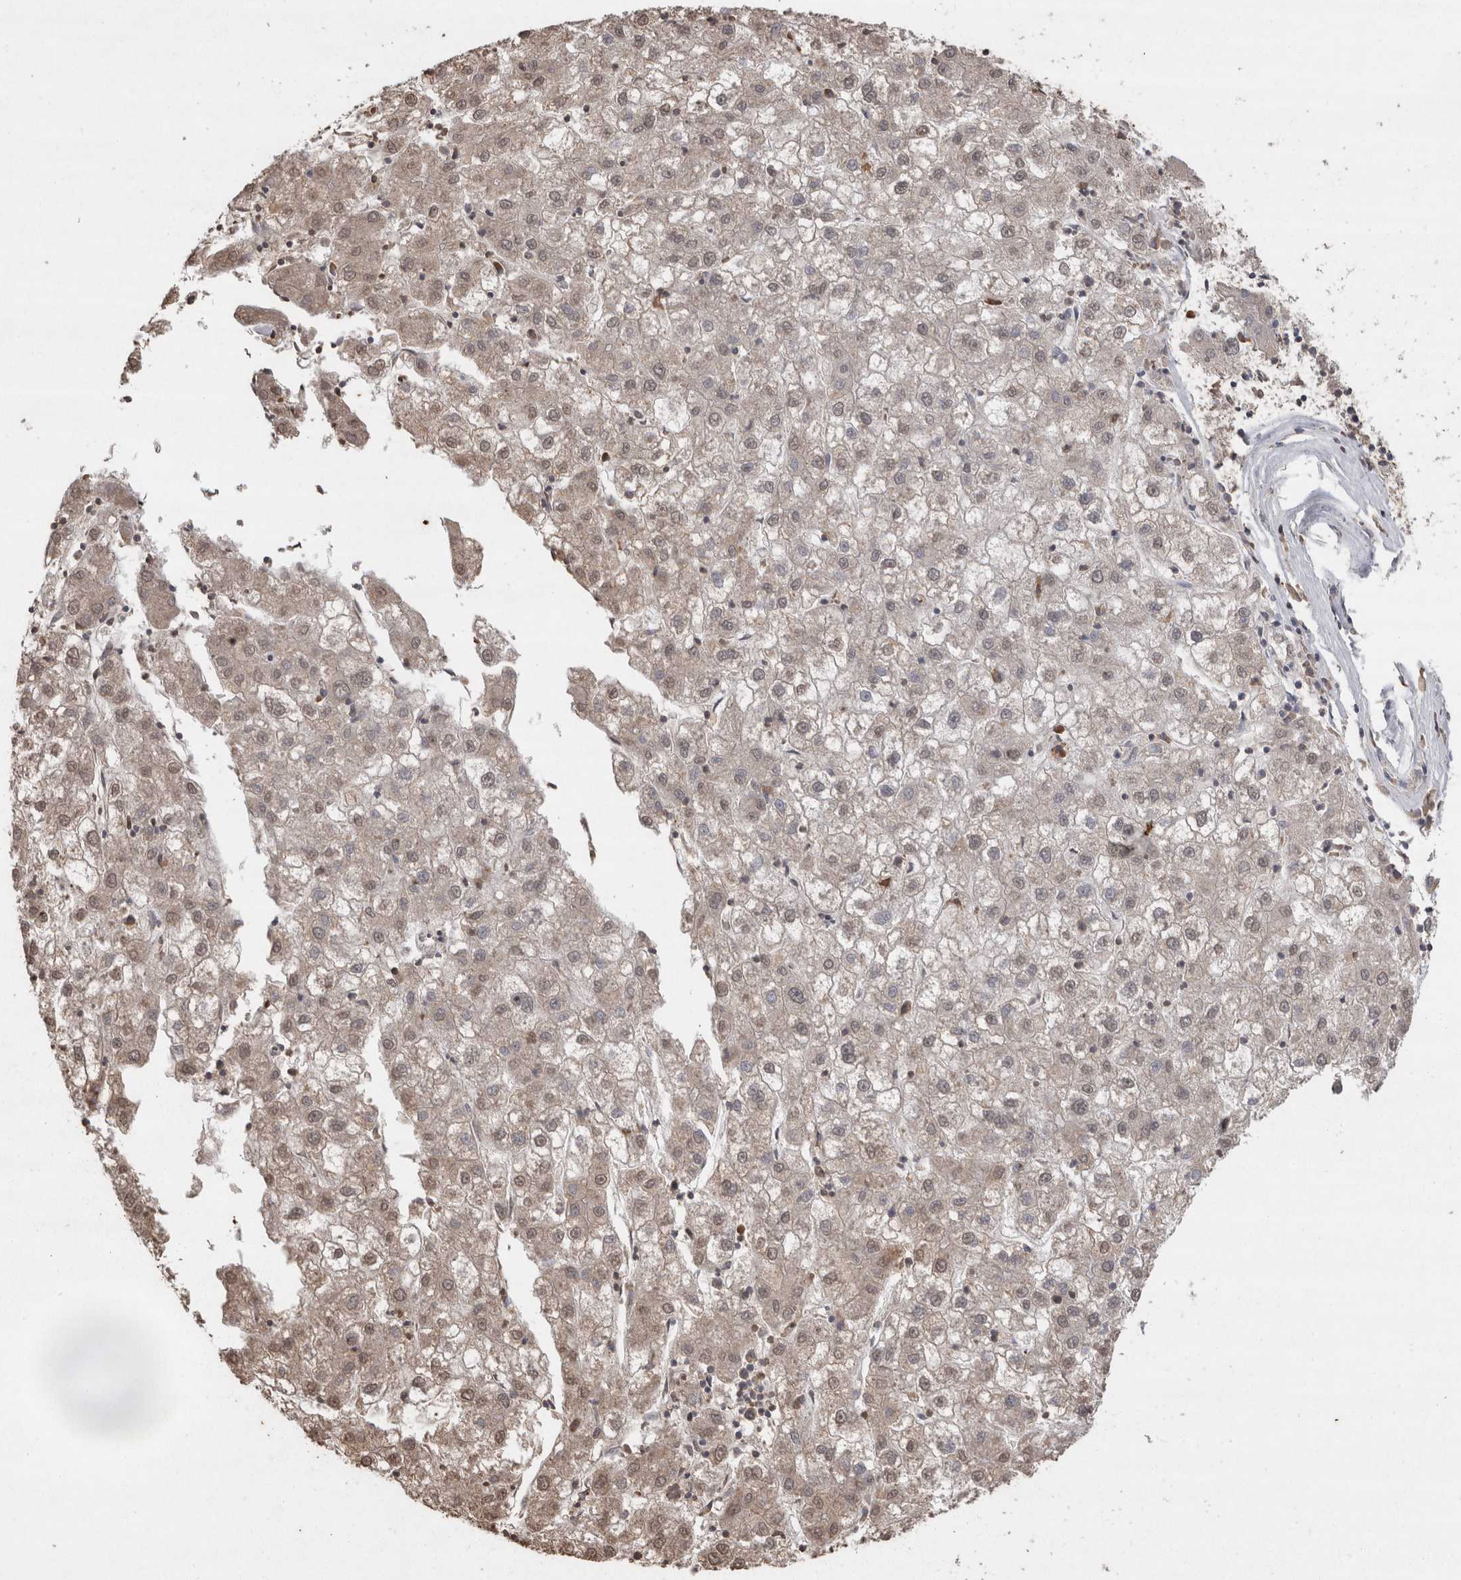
{"staining": {"intensity": "weak", "quantity": "25%-75%", "location": "cytoplasmic/membranous,nuclear"}, "tissue": "liver cancer", "cell_type": "Tumor cells", "image_type": "cancer", "snomed": [{"axis": "morphology", "description": "Carcinoma, Hepatocellular, NOS"}, {"axis": "topography", "description": "Liver"}], "caption": "IHC (DAB) staining of liver cancer (hepatocellular carcinoma) reveals weak cytoplasmic/membranous and nuclear protein staining in about 25%-75% of tumor cells. Immunohistochemistry stains the protein of interest in brown and the nuclei are stained blue.", "gene": "CRELD2", "patient": {"sex": "male", "age": 72}}